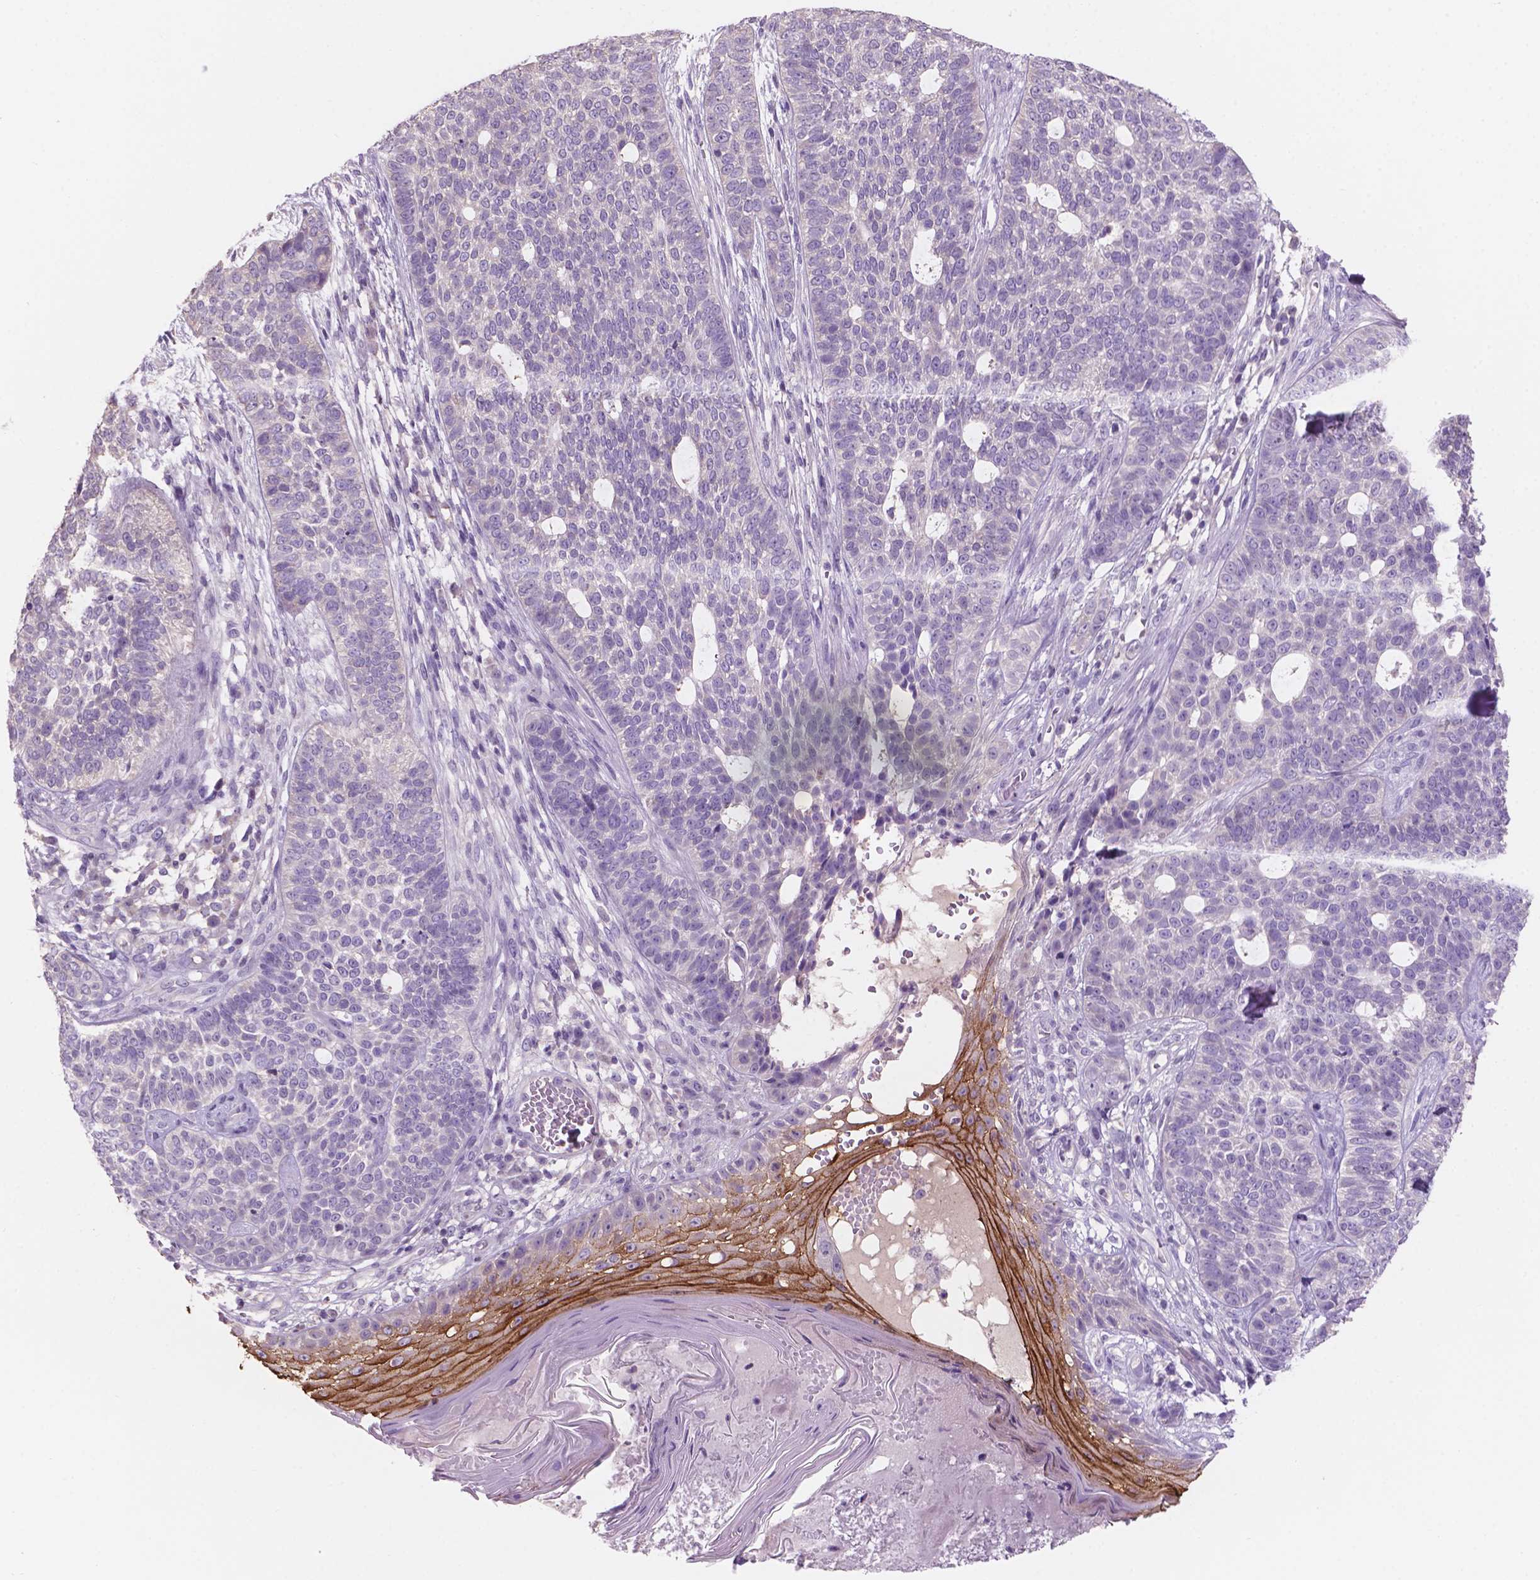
{"staining": {"intensity": "negative", "quantity": "none", "location": "none"}, "tissue": "skin cancer", "cell_type": "Tumor cells", "image_type": "cancer", "snomed": [{"axis": "morphology", "description": "Basal cell carcinoma"}, {"axis": "topography", "description": "Skin"}], "caption": "A high-resolution image shows immunohistochemistry staining of skin basal cell carcinoma, which displays no significant staining in tumor cells.", "gene": "SBSN", "patient": {"sex": "female", "age": 69}}